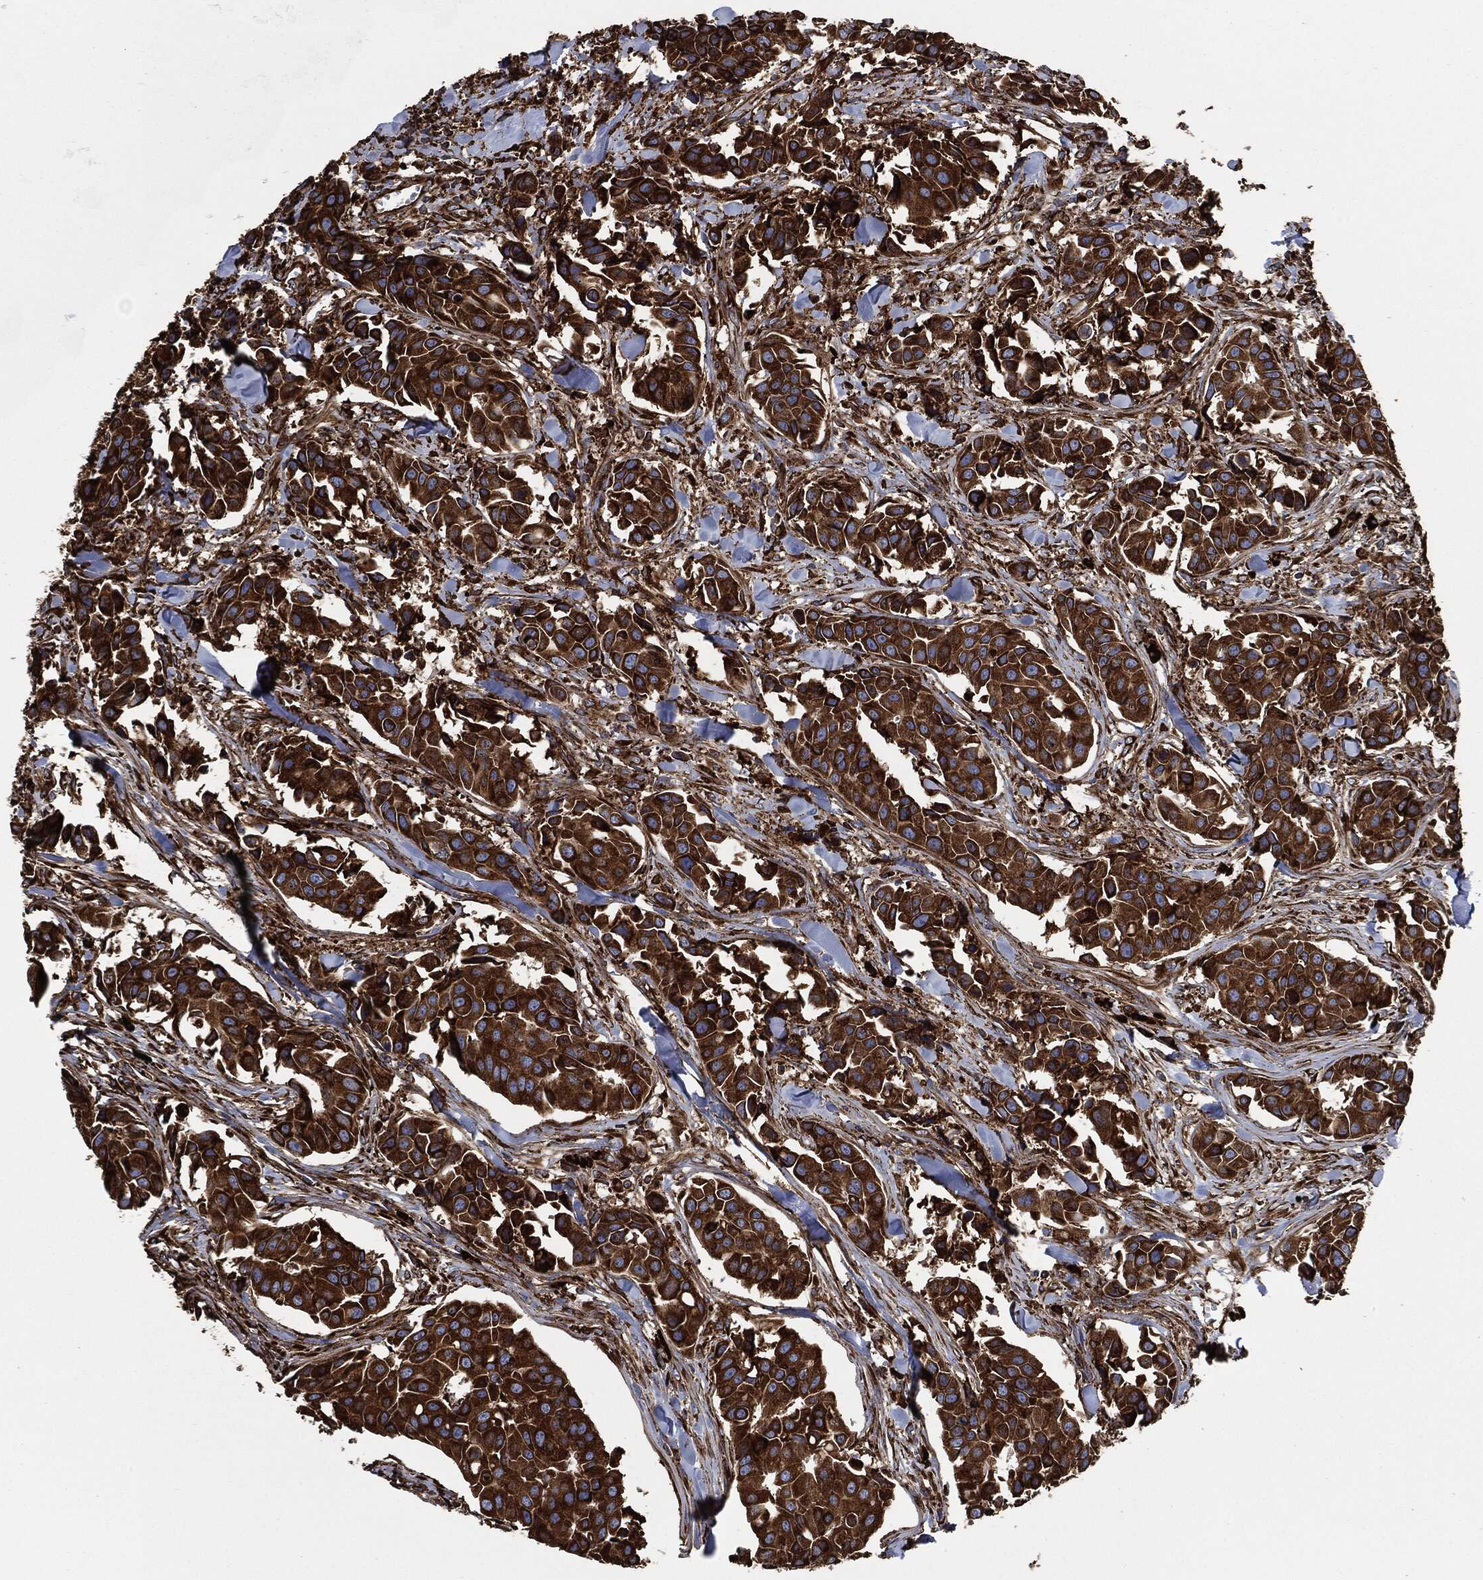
{"staining": {"intensity": "strong", "quantity": ">75%", "location": "cytoplasmic/membranous"}, "tissue": "head and neck cancer", "cell_type": "Tumor cells", "image_type": "cancer", "snomed": [{"axis": "morphology", "description": "Adenocarcinoma, NOS"}, {"axis": "topography", "description": "Head-Neck"}], "caption": "Head and neck cancer (adenocarcinoma) tissue reveals strong cytoplasmic/membranous positivity in approximately >75% of tumor cells, visualized by immunohistochemistry.", "gene": "AMFR", "patient": {"sex": "male", "age": 76}}